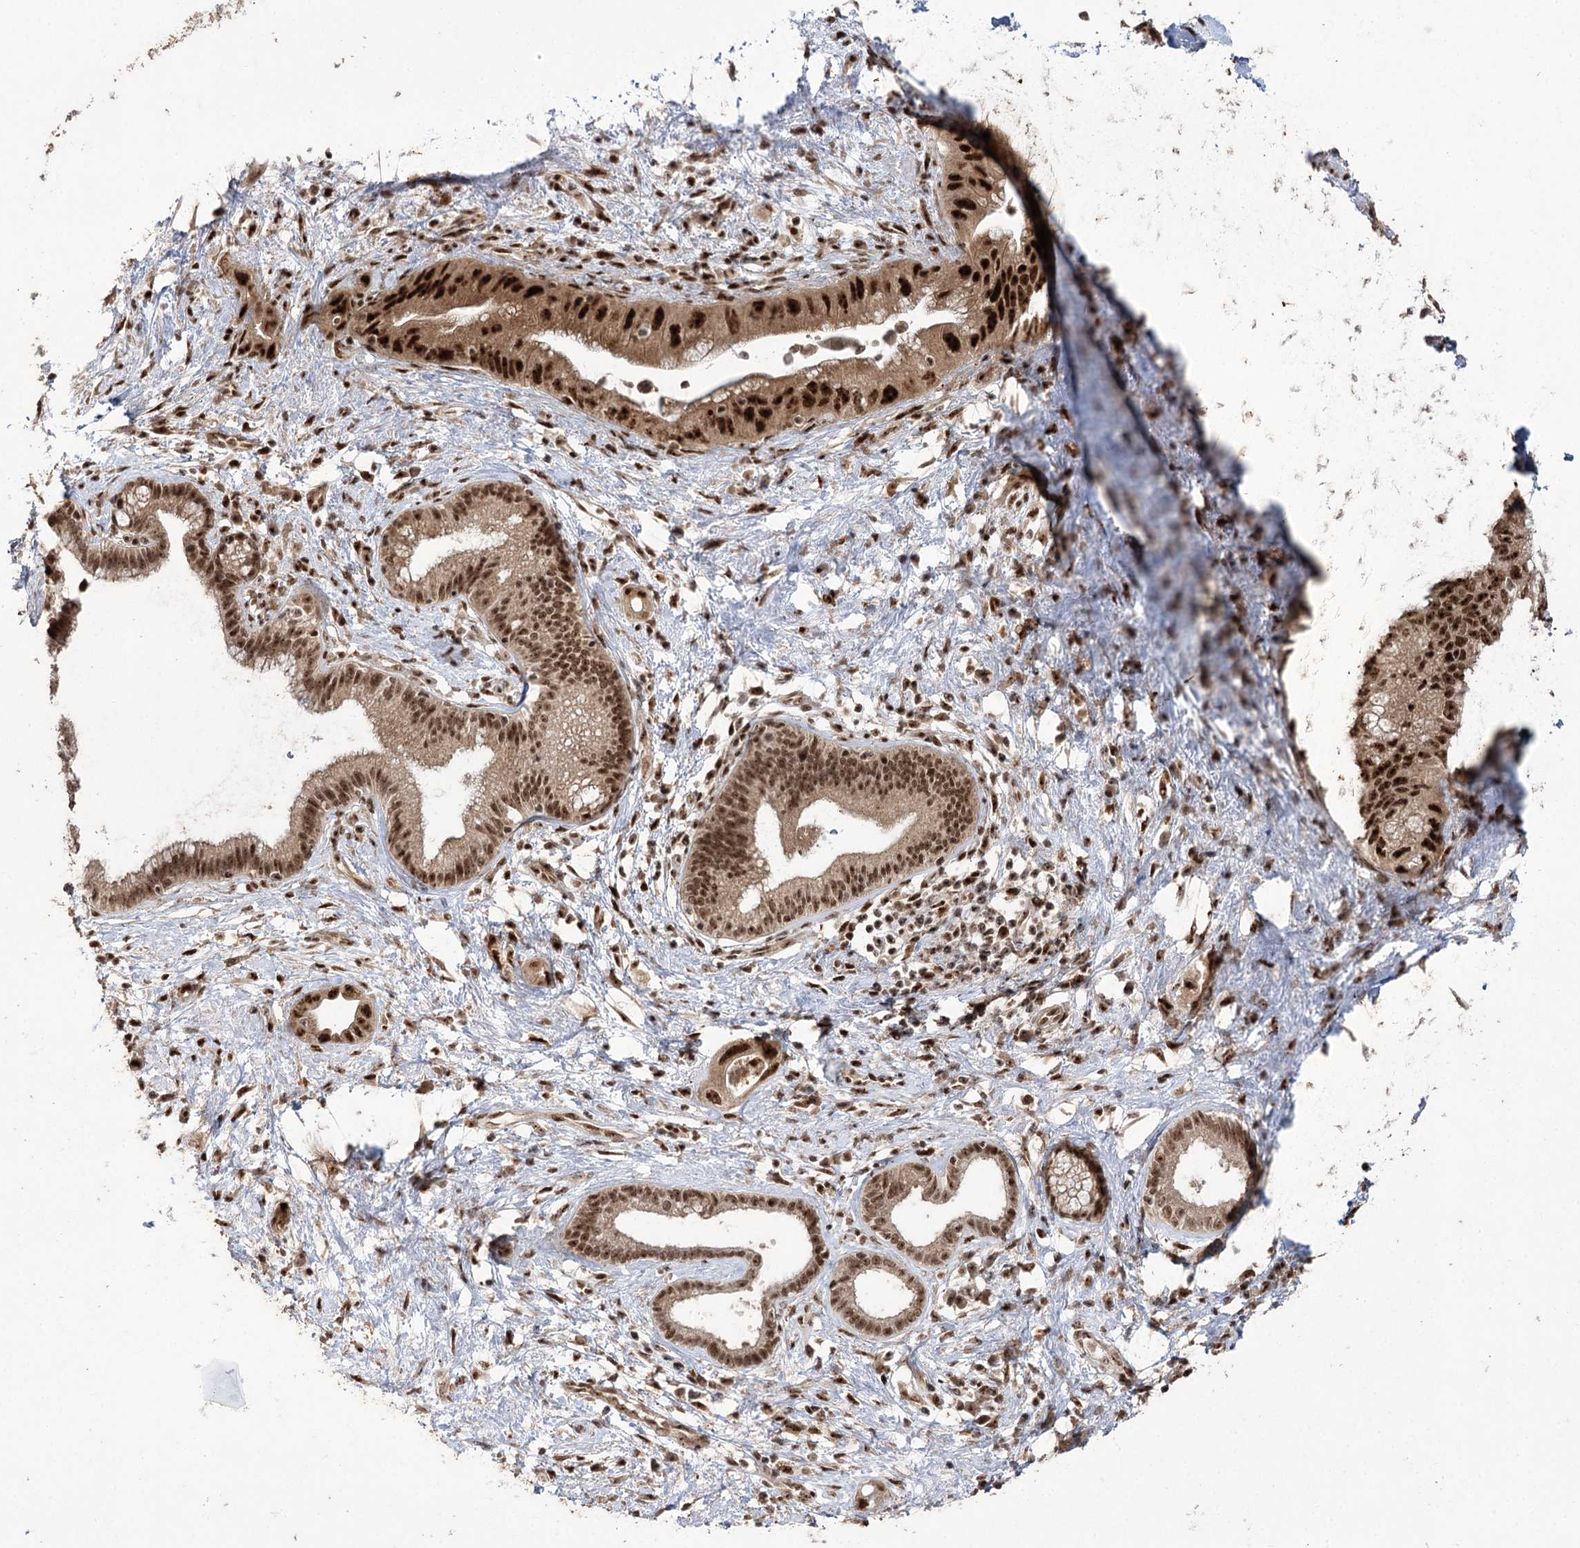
{"staining": {"intensity": "strong", "quantity": ">75%", "location": "nuclear"}, "tissue": "pancreatic cancer", "cell_type": "Tumor cells", "image_type": "cancer", "snomed": [{"axis": "morphology", "description": "Adenocarcinoma, NOS"}, {"axis": "topography", "description": "Pancreas"}], "caption": "A brown stain labels strong nuclear staining of a protein in pancreatic cancer (adenocarcinoma) tumor cells. (DAB IHC with brightfield microscopy, high magnification).", "gene": "ERCC3", "patient": {"sex": "female", "age": 73}}